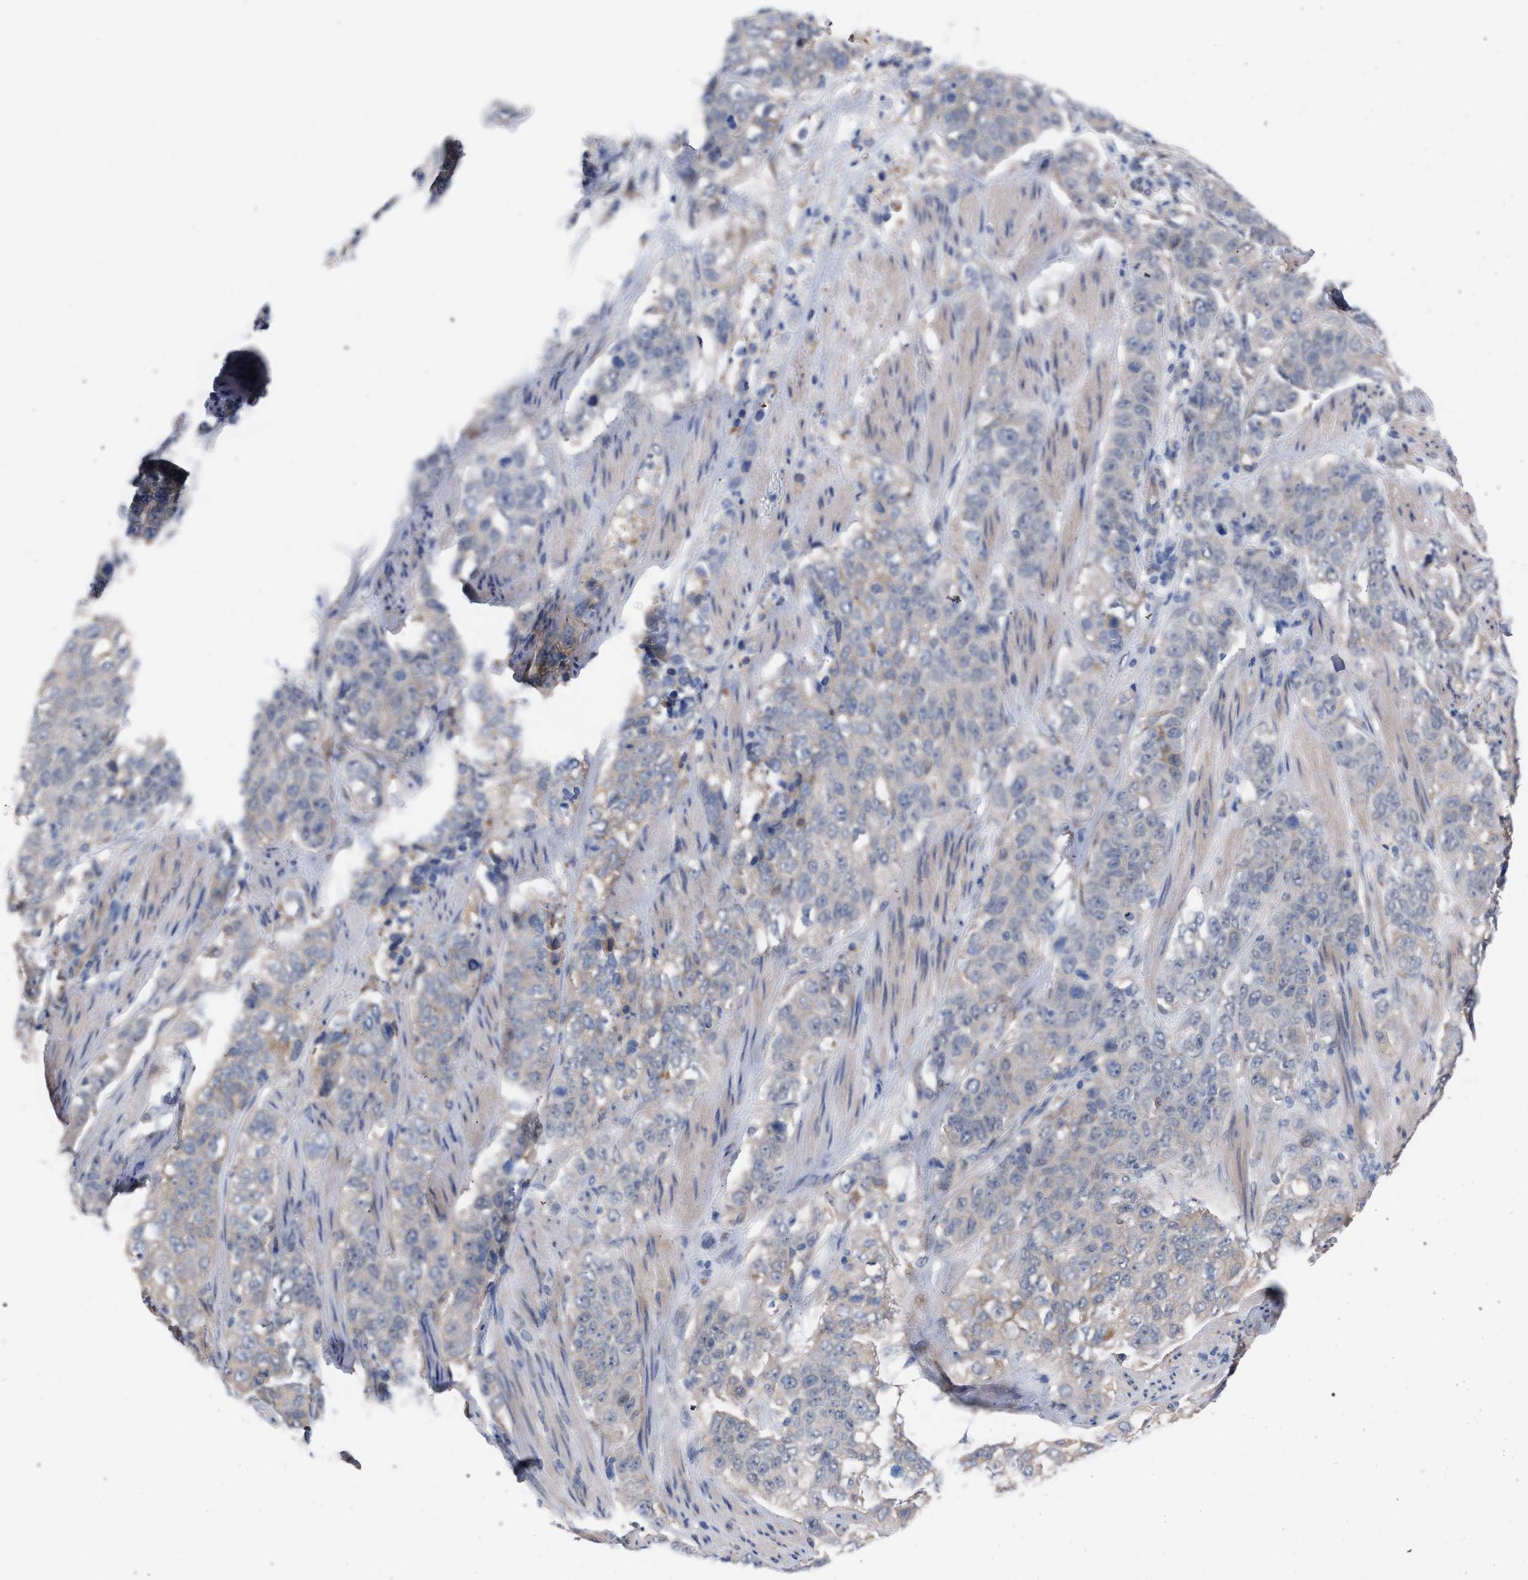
{"staining": {"intensity": "weak", "quantity": "<25%", "location": "cytoplasmic/membranous"}, "tissue": "stomach cancer", "cell_type": "Tumor cells", "image_type": "cancer", "snomed": [{"axis": "morphology", "description": "Adenocarcinoma, NOS"}, {"axis": "topography", "description": "Stomach"}], "caption": "Image shows no significant protein expression in tumor cells of stomach cancer (adenocarcinoma).", "gene": "FHOD3", "patient": {"sex": "male", "age": 48}}